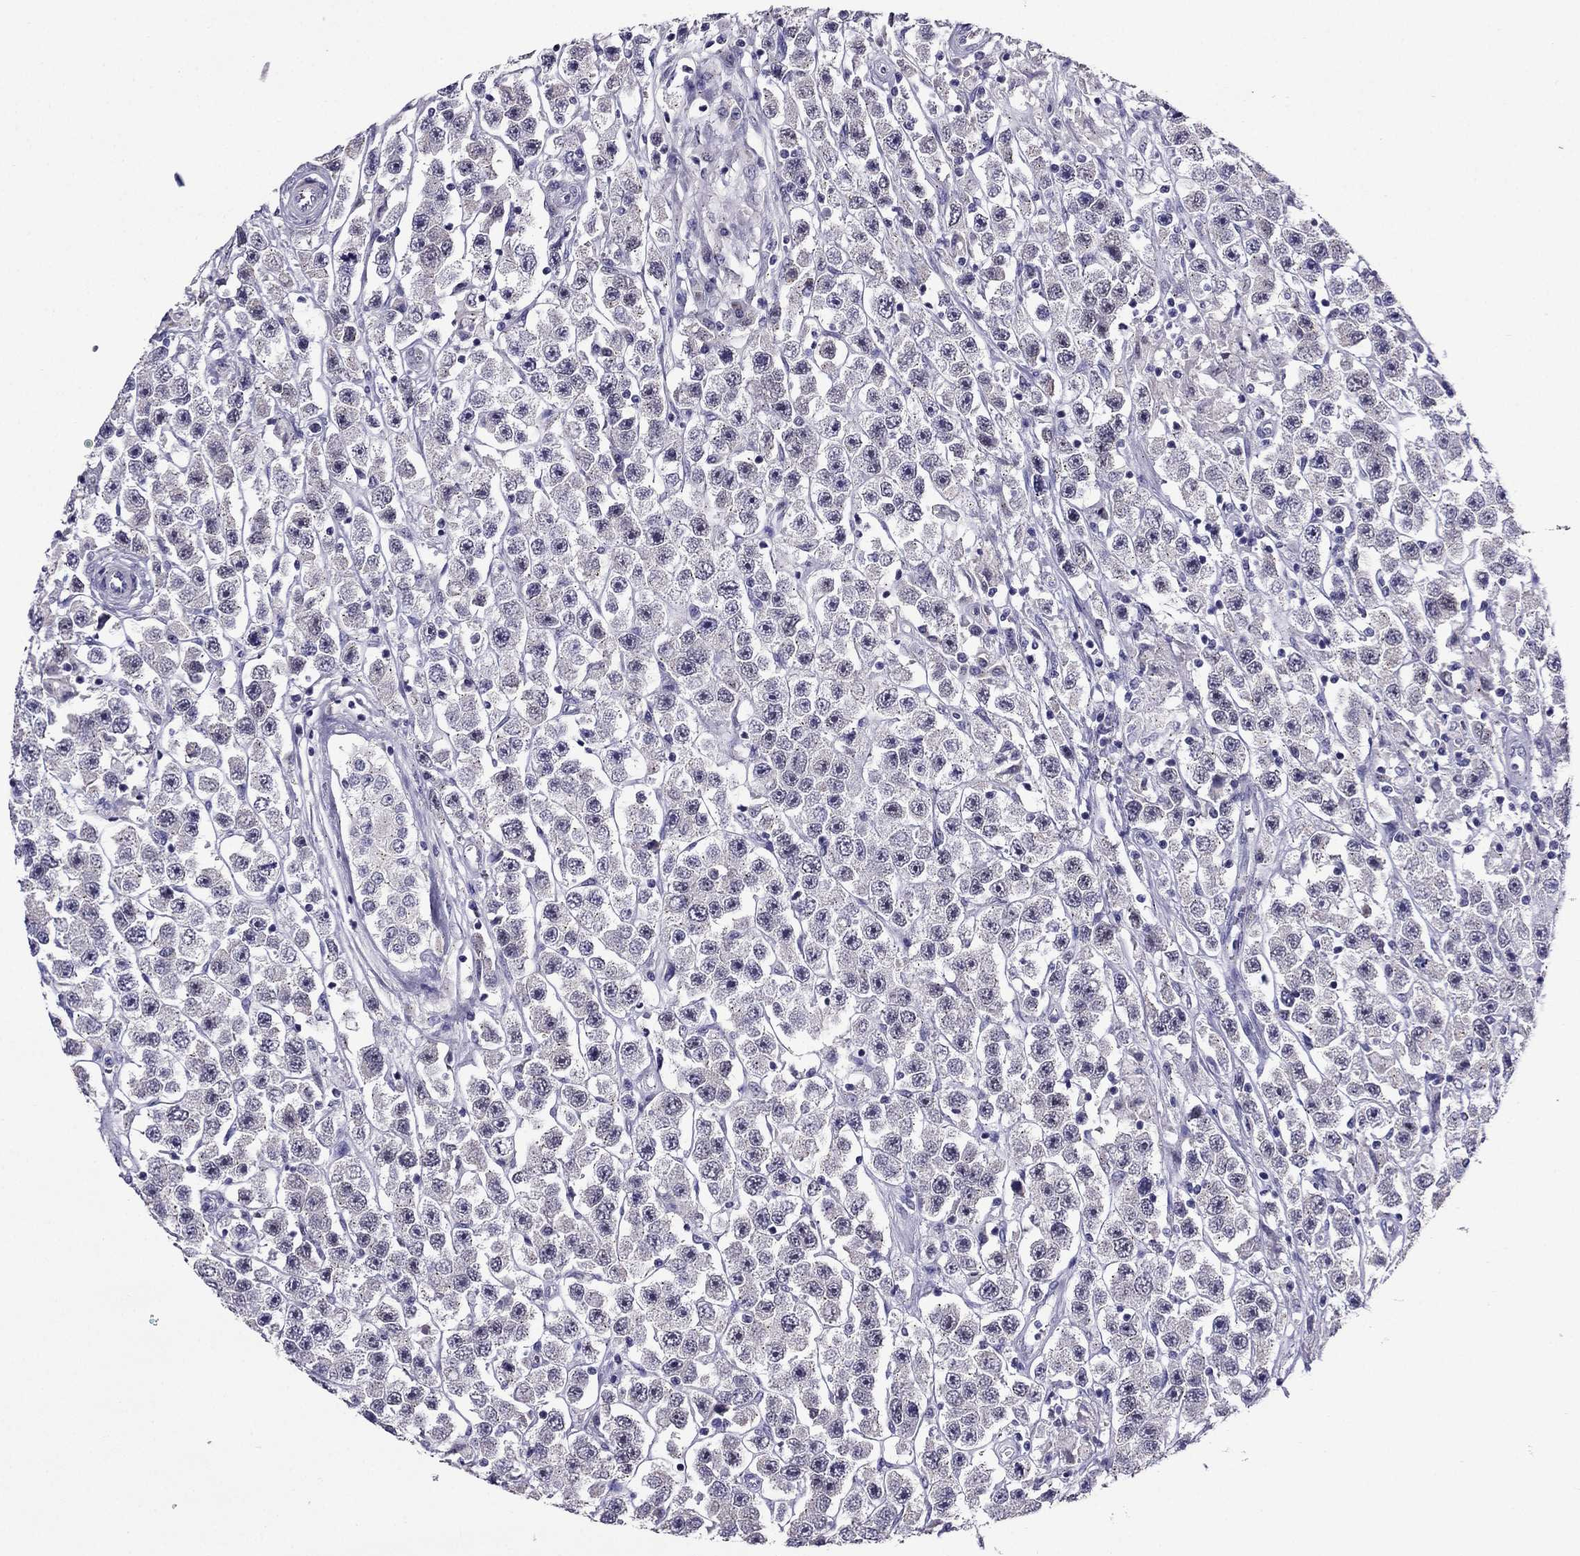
{"staining": {"intensity": "negative", "quantity": "none", "location": "none"}, "tissue": "testis cancer", "cell_type": "Tumor cells", "image_type": "cancer", "snomed": [{"axis": "morphology", "description": "Seminoma, NOS"}, {"axis": "topography", "description": "Testis"}], "caption": "Tumor cells are negative for protein expression in human testis cancer.", "gene": "MYBPH", "patient": {"sex": "male", "age": 45}}